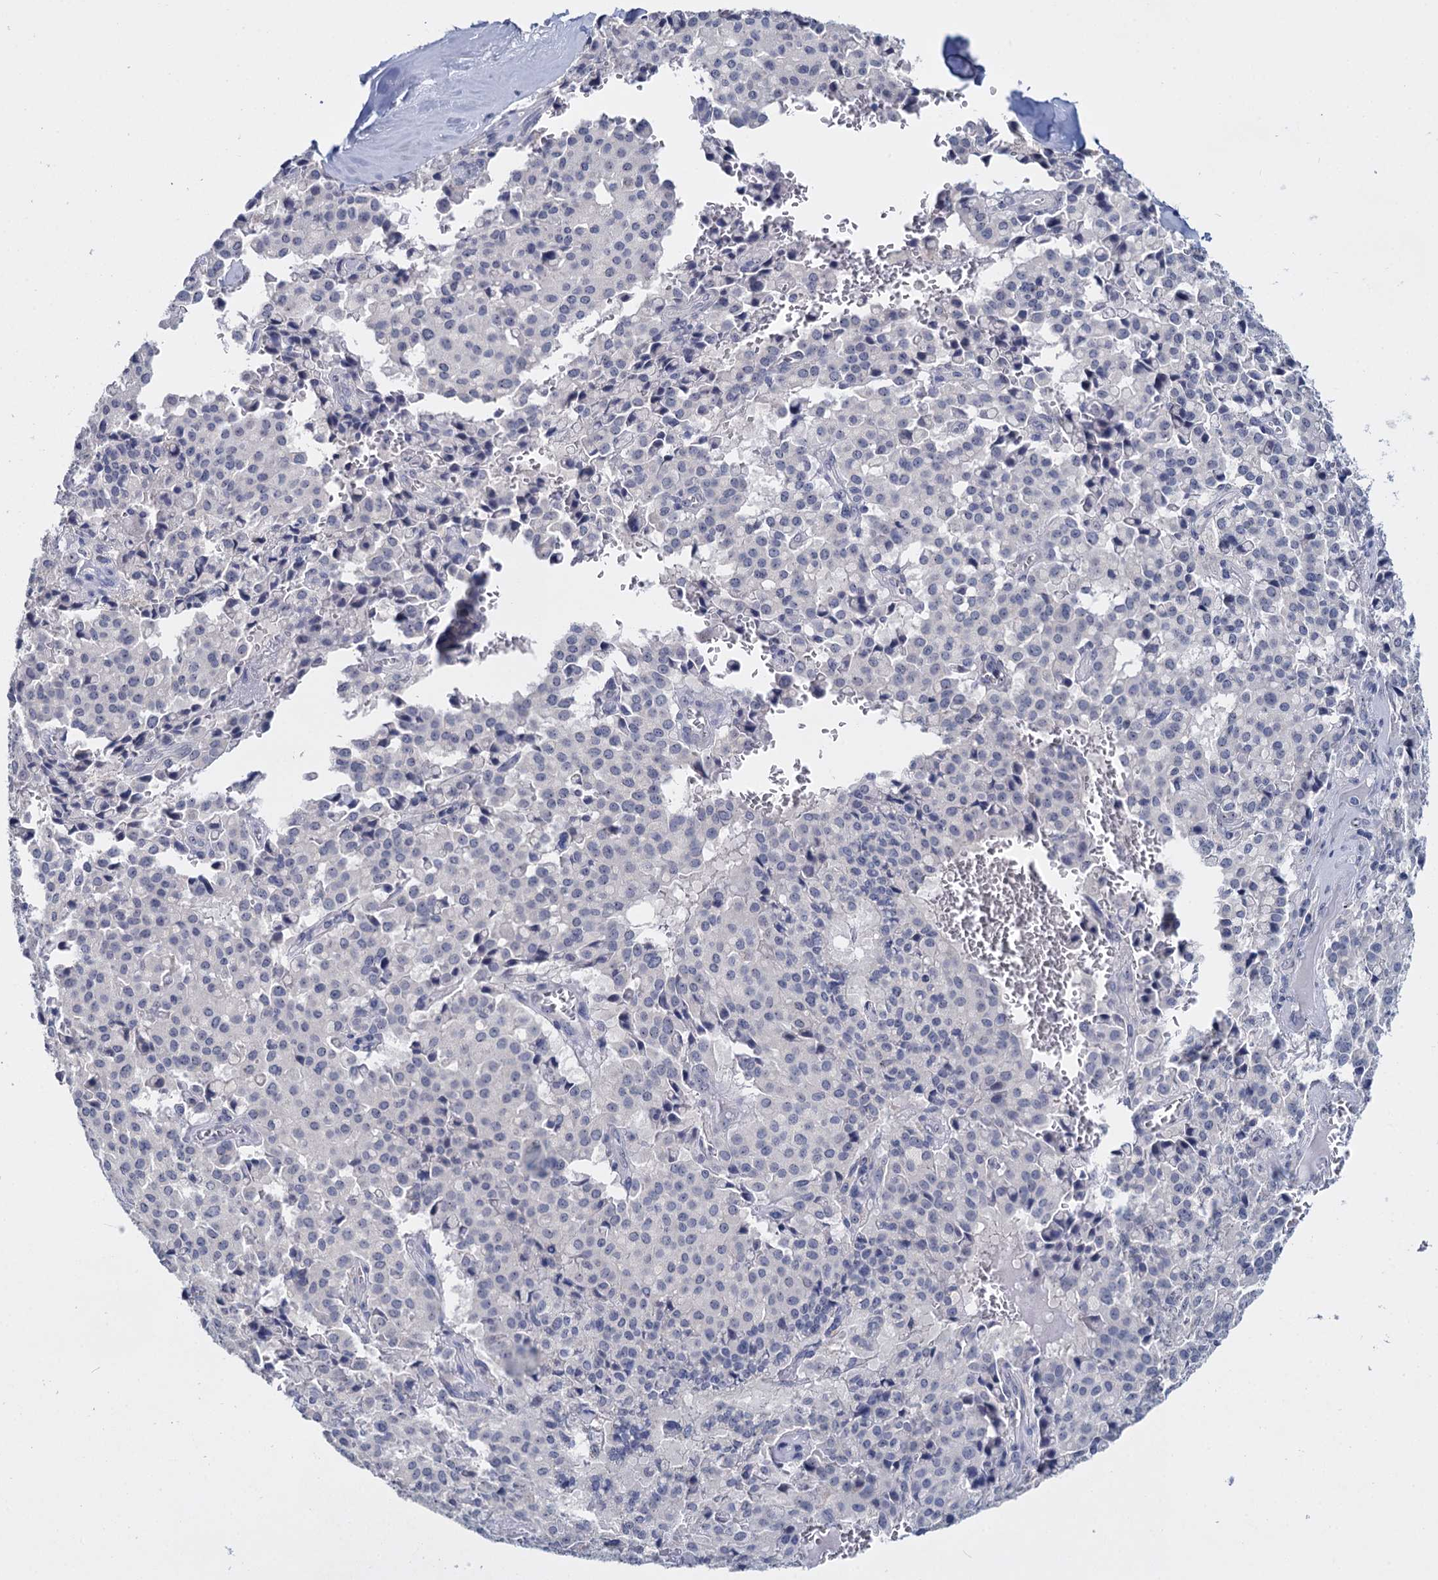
{"staining": {"intensity": "negative", "quantity": "none", "location": "none"}, "tissue": "pancreatic cancer", "cell_type": "Tumor cells", "image_type": "cancer", "snomed": [{"axis": "morphology", "description": "Adenocarcinoma, NOS"}, {"axis": "topography", "description": "Pancreas"}], "caption": "Immunohistochemistry micrograph of neoplastic tissue: human pancreatic cancer stained with DAB displays no significant protein expression in tumor cells.", "gene": "SFN", "patient": {"sex": "male", "age": 65}}